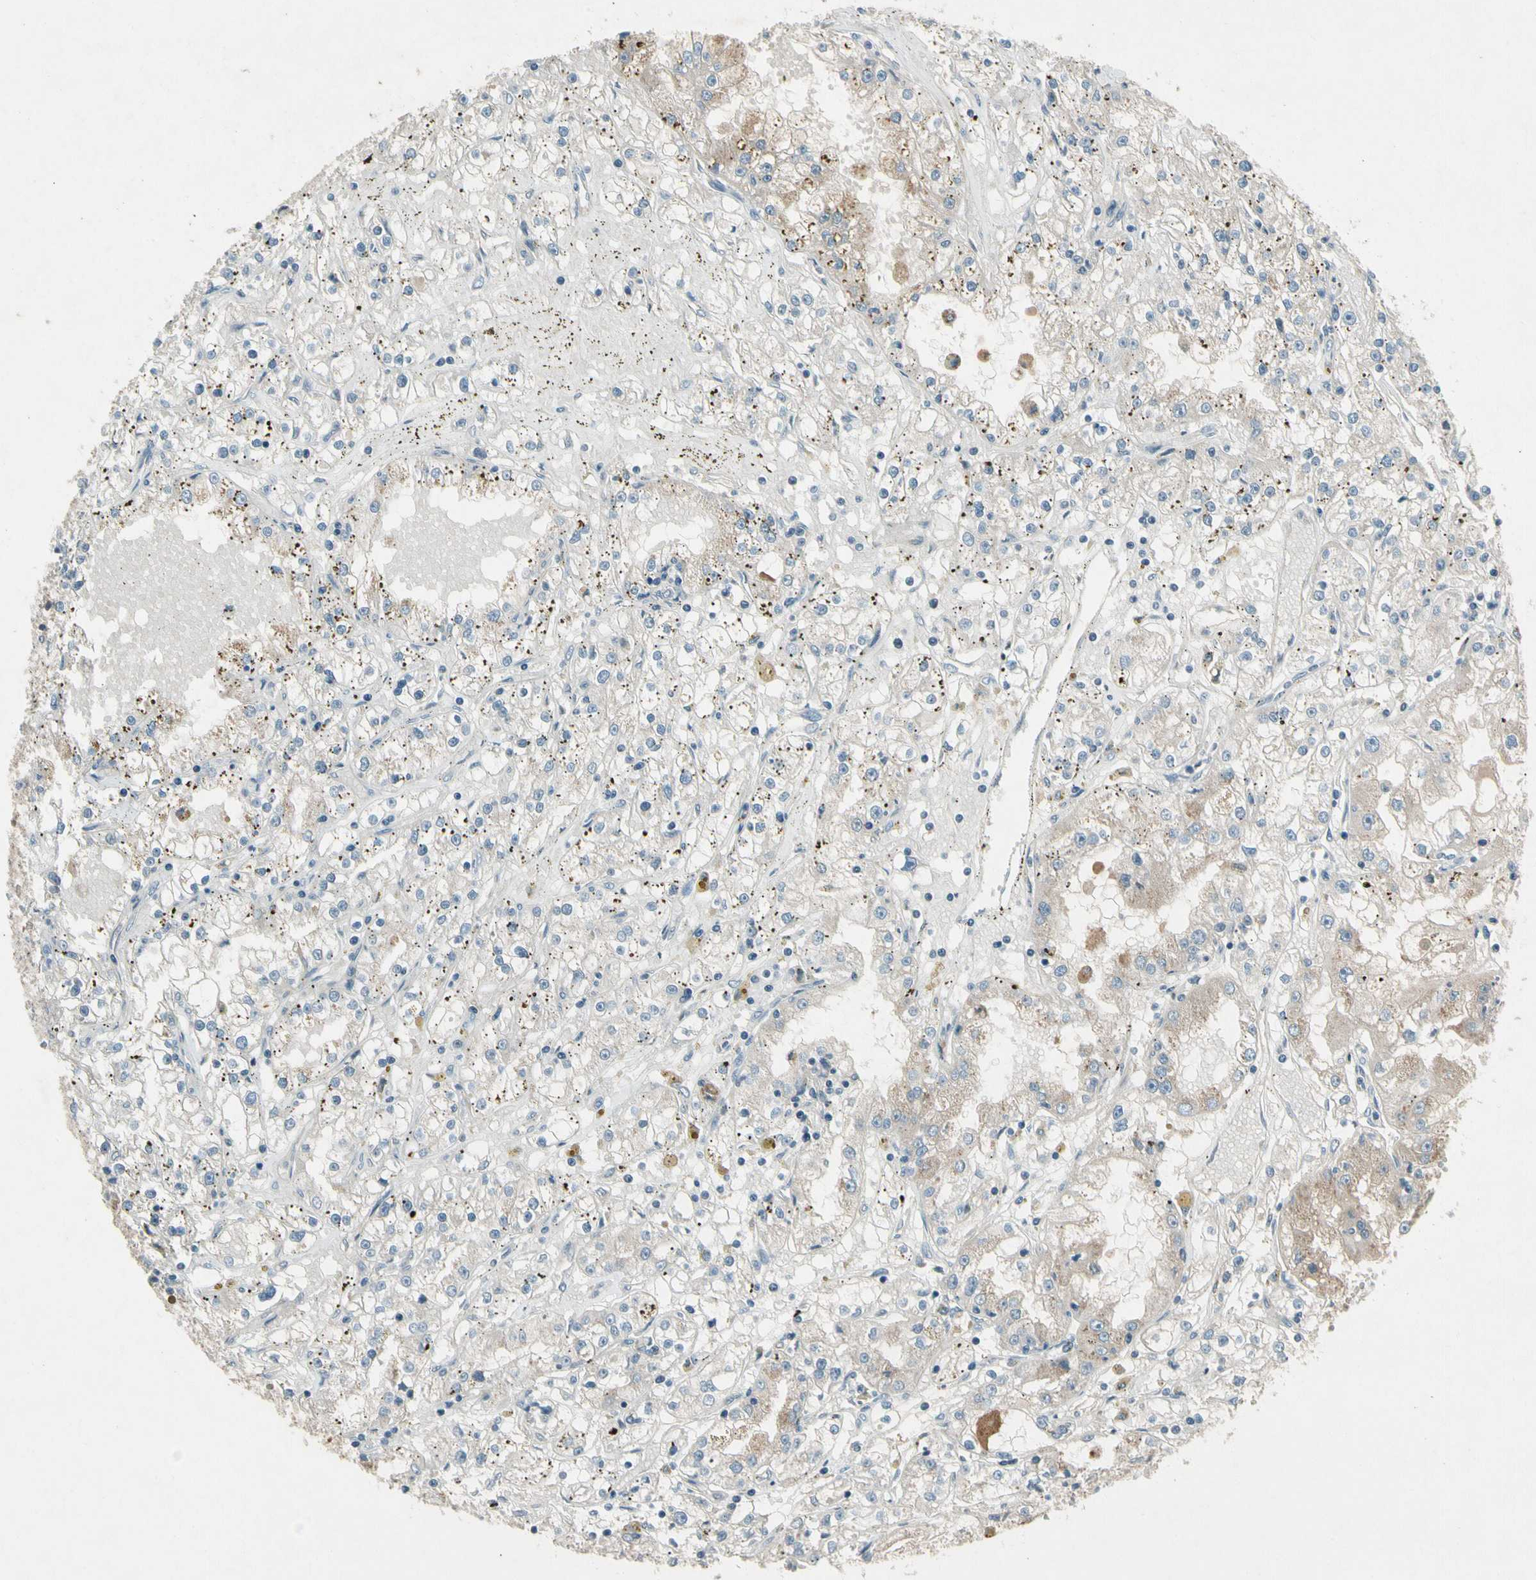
{"staining": {"intensity": "weak", "quantity": "<25%", "location": "cytoplasmic/membranous"}, "tissue": "renal cancer", "cell_type": "Tumor cells", "image_type": "cancer", "snomed": [{"axis": "morphology", "description": "Adenocarcinoma, NOS"}, {"axis": "topography", "description": "Kidney"}], "caption": "Image shows no significant protein expression in tumor cells of renal adenocarcinoma.", "gene": "PANK2", "patient": {"sex": "male", "age": 56}}